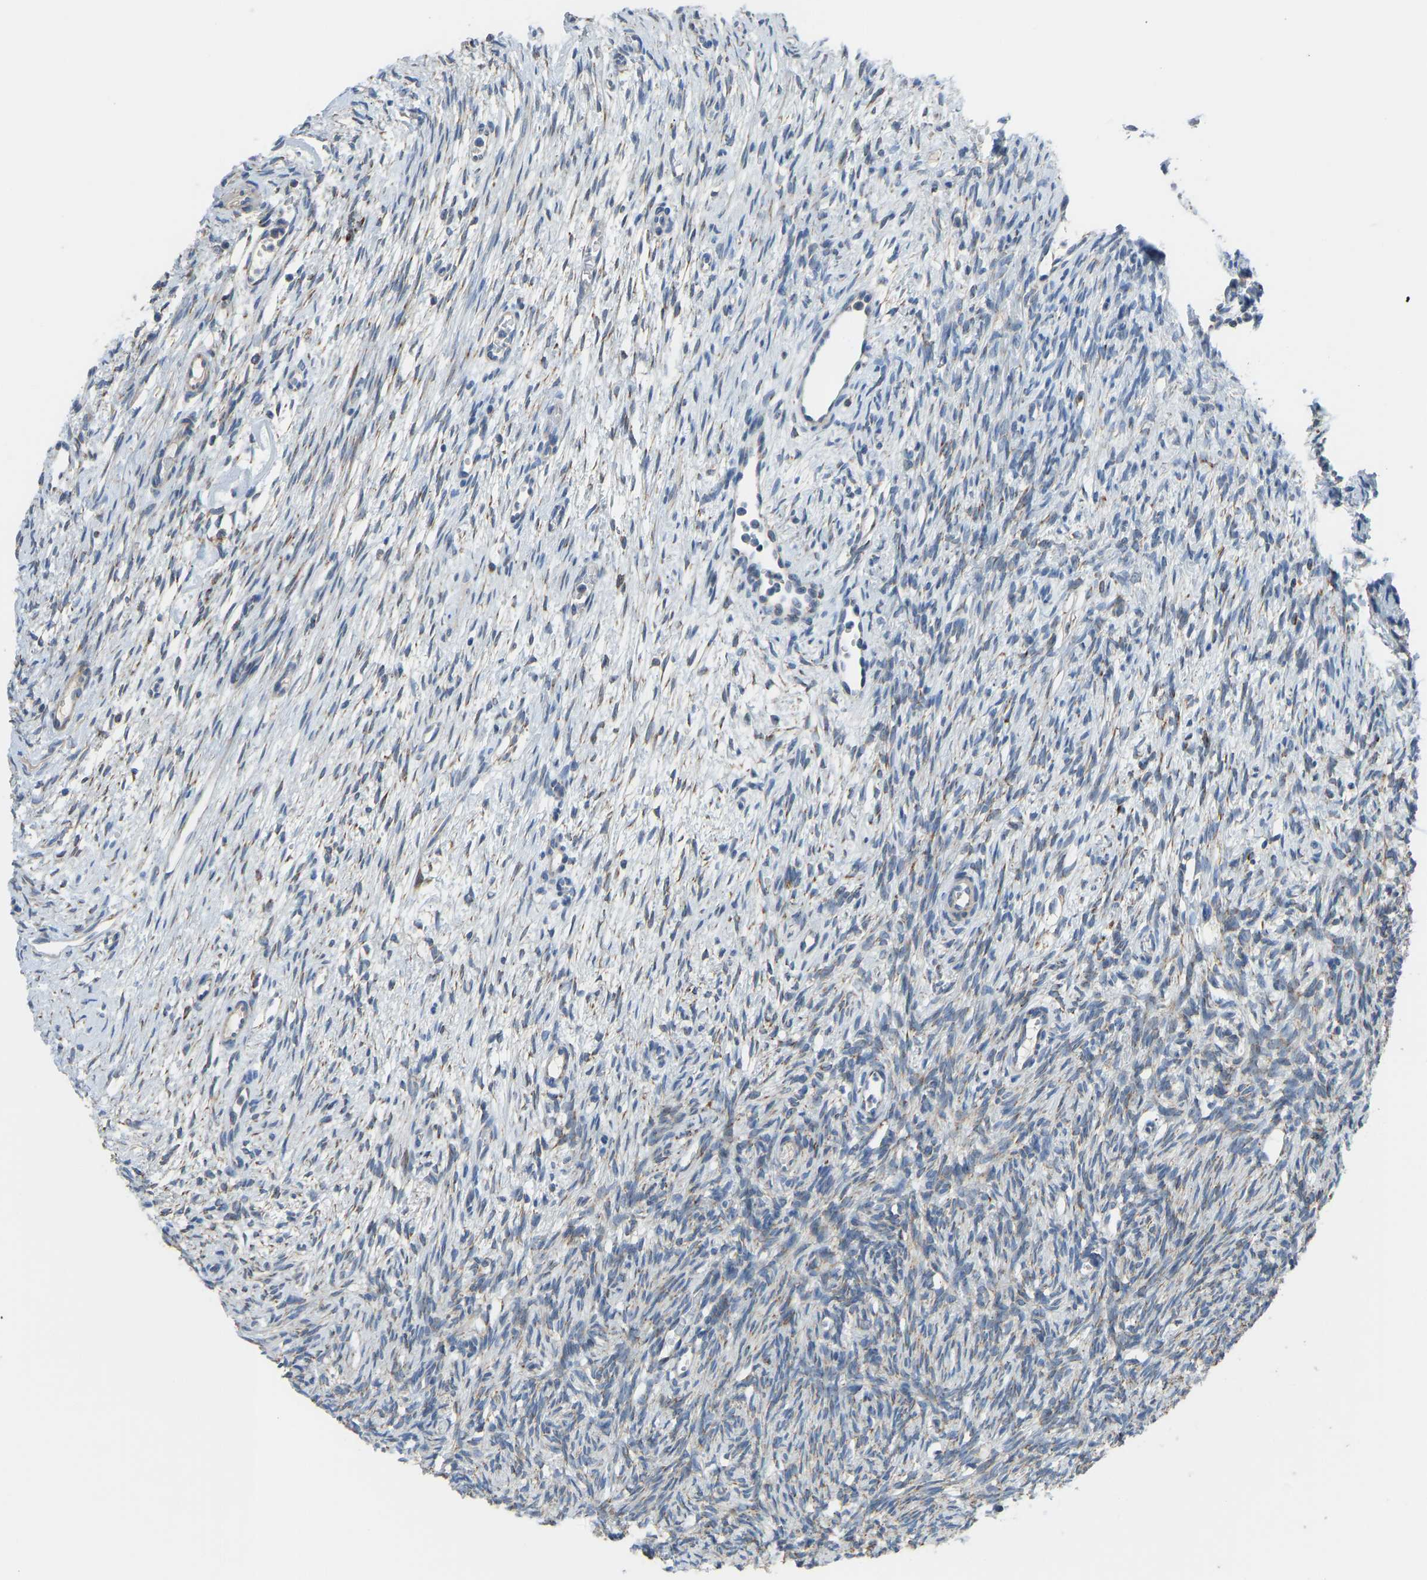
{"staining": {"intensity": "weak", "quantity": ">75%", "location": "cytoplasmic/membranous"}, "tissue": "ovary", "cell_type": "Follicle cells", "image_type": "normal", "snomed": [{"axis": "morphology", "description": "Normal tissue, NOS"}, {"axis": "topography", "description": "Ovary"}], "caption": "Protein staining exhibits weak cytoplasmic/membranous staining in approximately >75% of follicle cells in unremarkable ovary. (Stains: DAB in brown, nuclei in blue, Microscopy: brightfield microscopy at high magnification).", "gene": "SMIM20", "patient": {"sex": "female", "age": 33}}